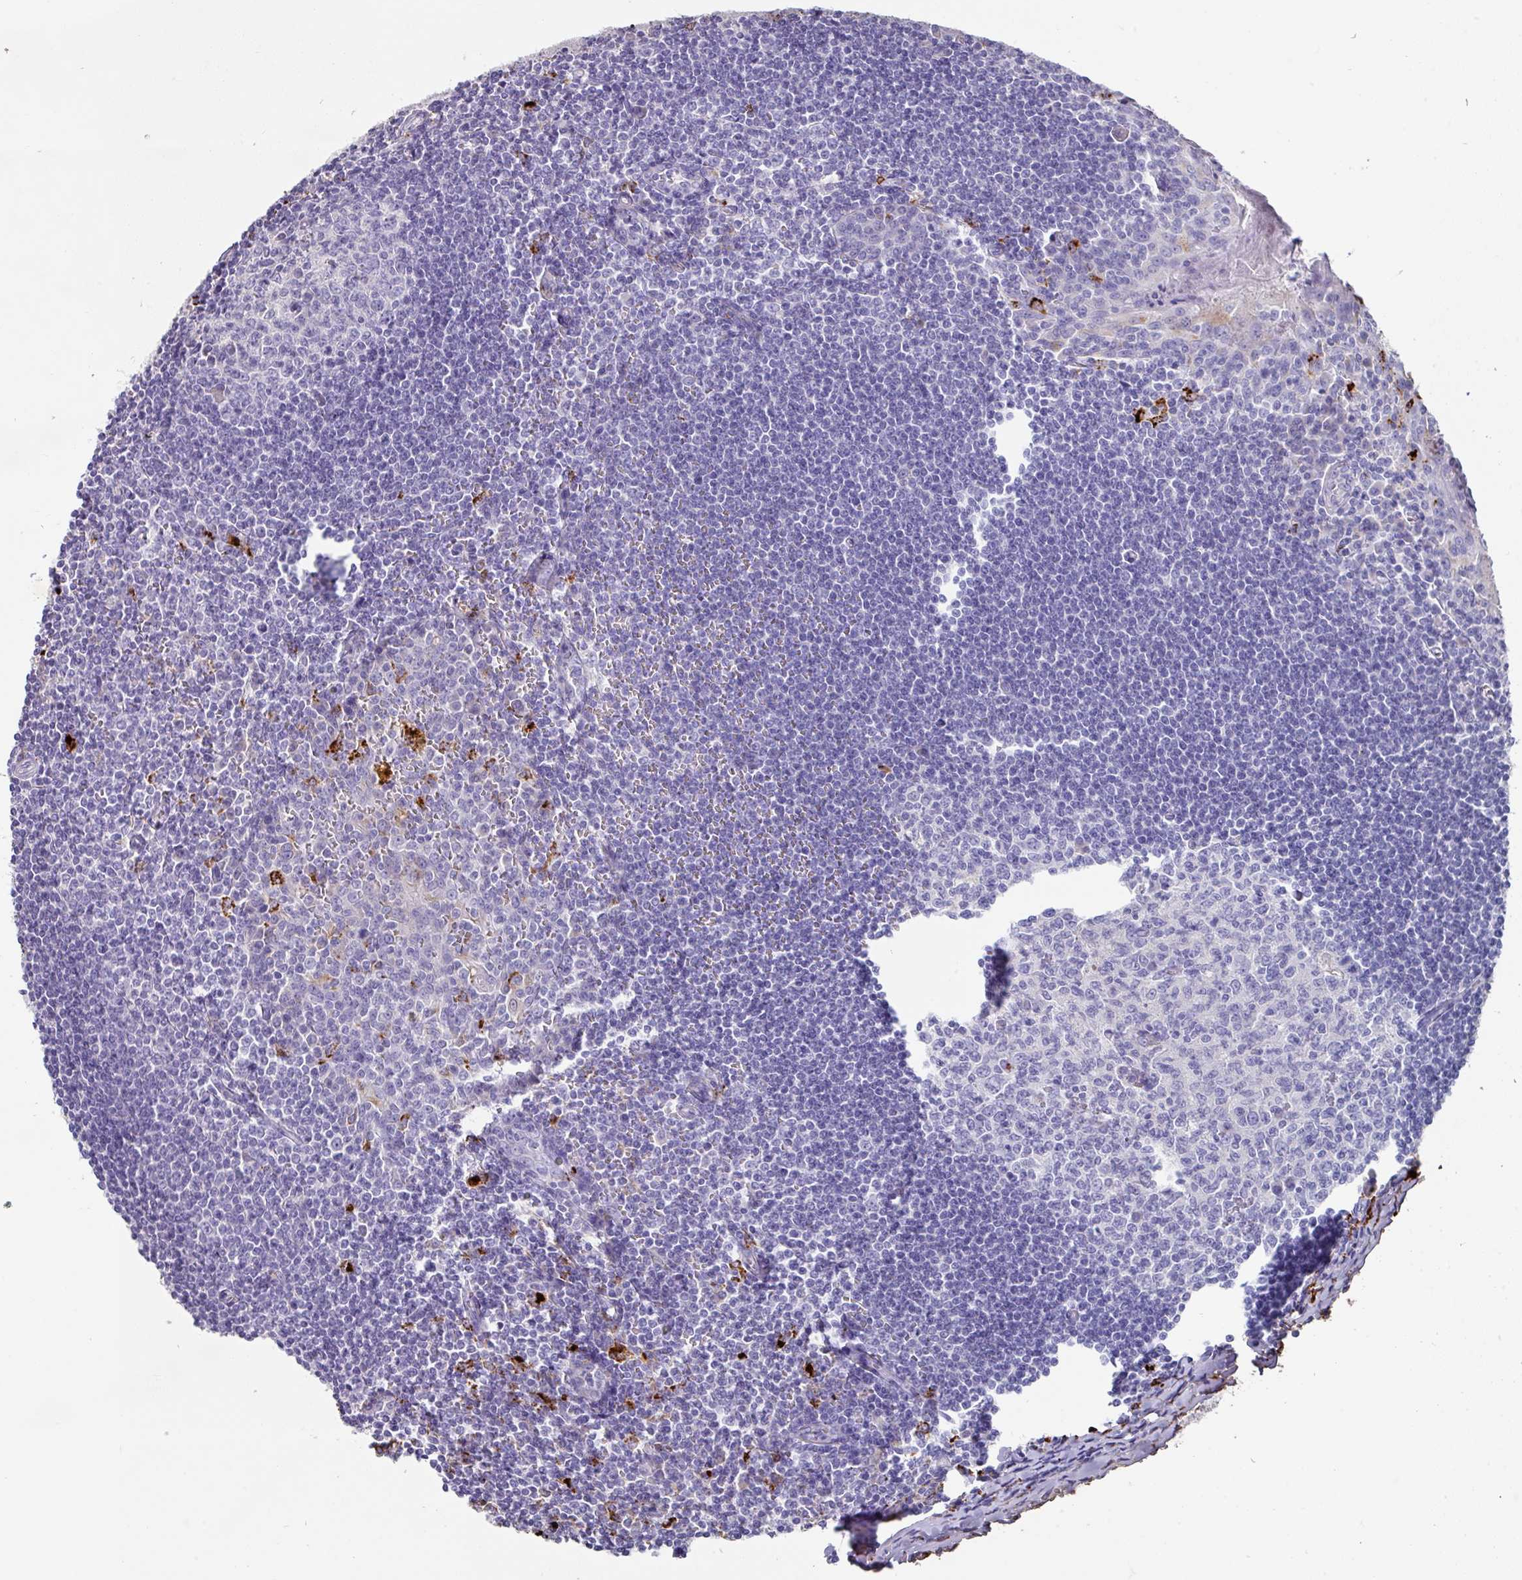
{"staining": {"intensity": "negative", "quantity": "none", "location": "none"}, "tissue": "tonsil", "cell_type": "Germinal center cells", "image_type": "normal", "snomed": [{"axis": "morphology", "description": "Normal tissue, NOS"}, {"axis": "topography", "description": "Tonsil"}], "caption": "Germinal center cells show no significant protein staining in unremarkable tonsil.", "gene": "CPVL", "patient": {"sex": "male", "age": 27}}